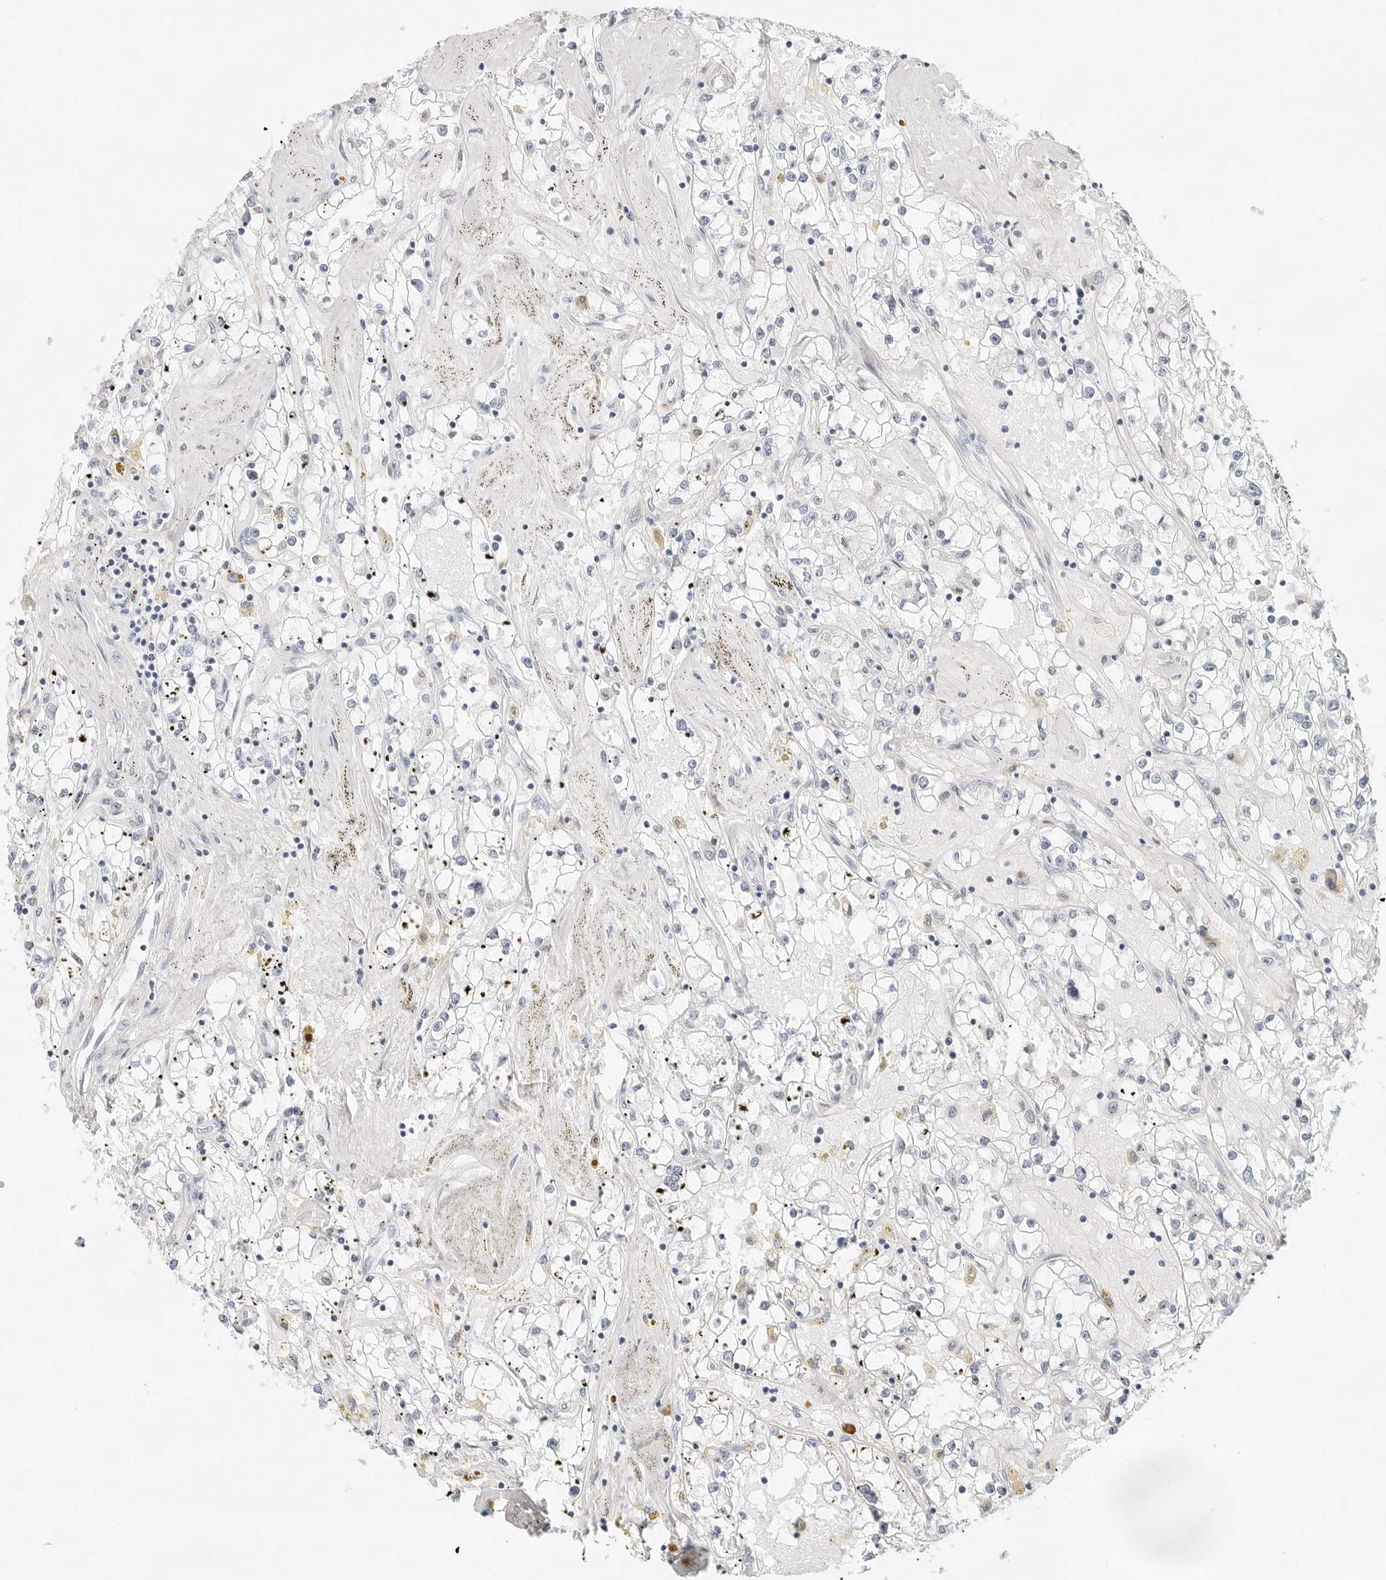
{"staining": {"intensity": "negative", "quantity": "none", "location": "none"}, "tissue": "renal cancer", "cell_type": "Tumor cells", "image_type": "cancer", "snomed": [{"axis": "morphology", "description": "Adenocarcinoma, NOS"}, {"axis": "topography", "description": "Kidney"}], "caption": "IHC image of neoplastic tissue: renal cancer (adenocarcinoma) stained with DAB (3,3'-diaminobenzidine) reveals no significant protein staining in tumor cells. (DAB IHC with hematoxylin counter stain).", "gene": "PARP10", "patient": {"sex": "male", "age": 56}}